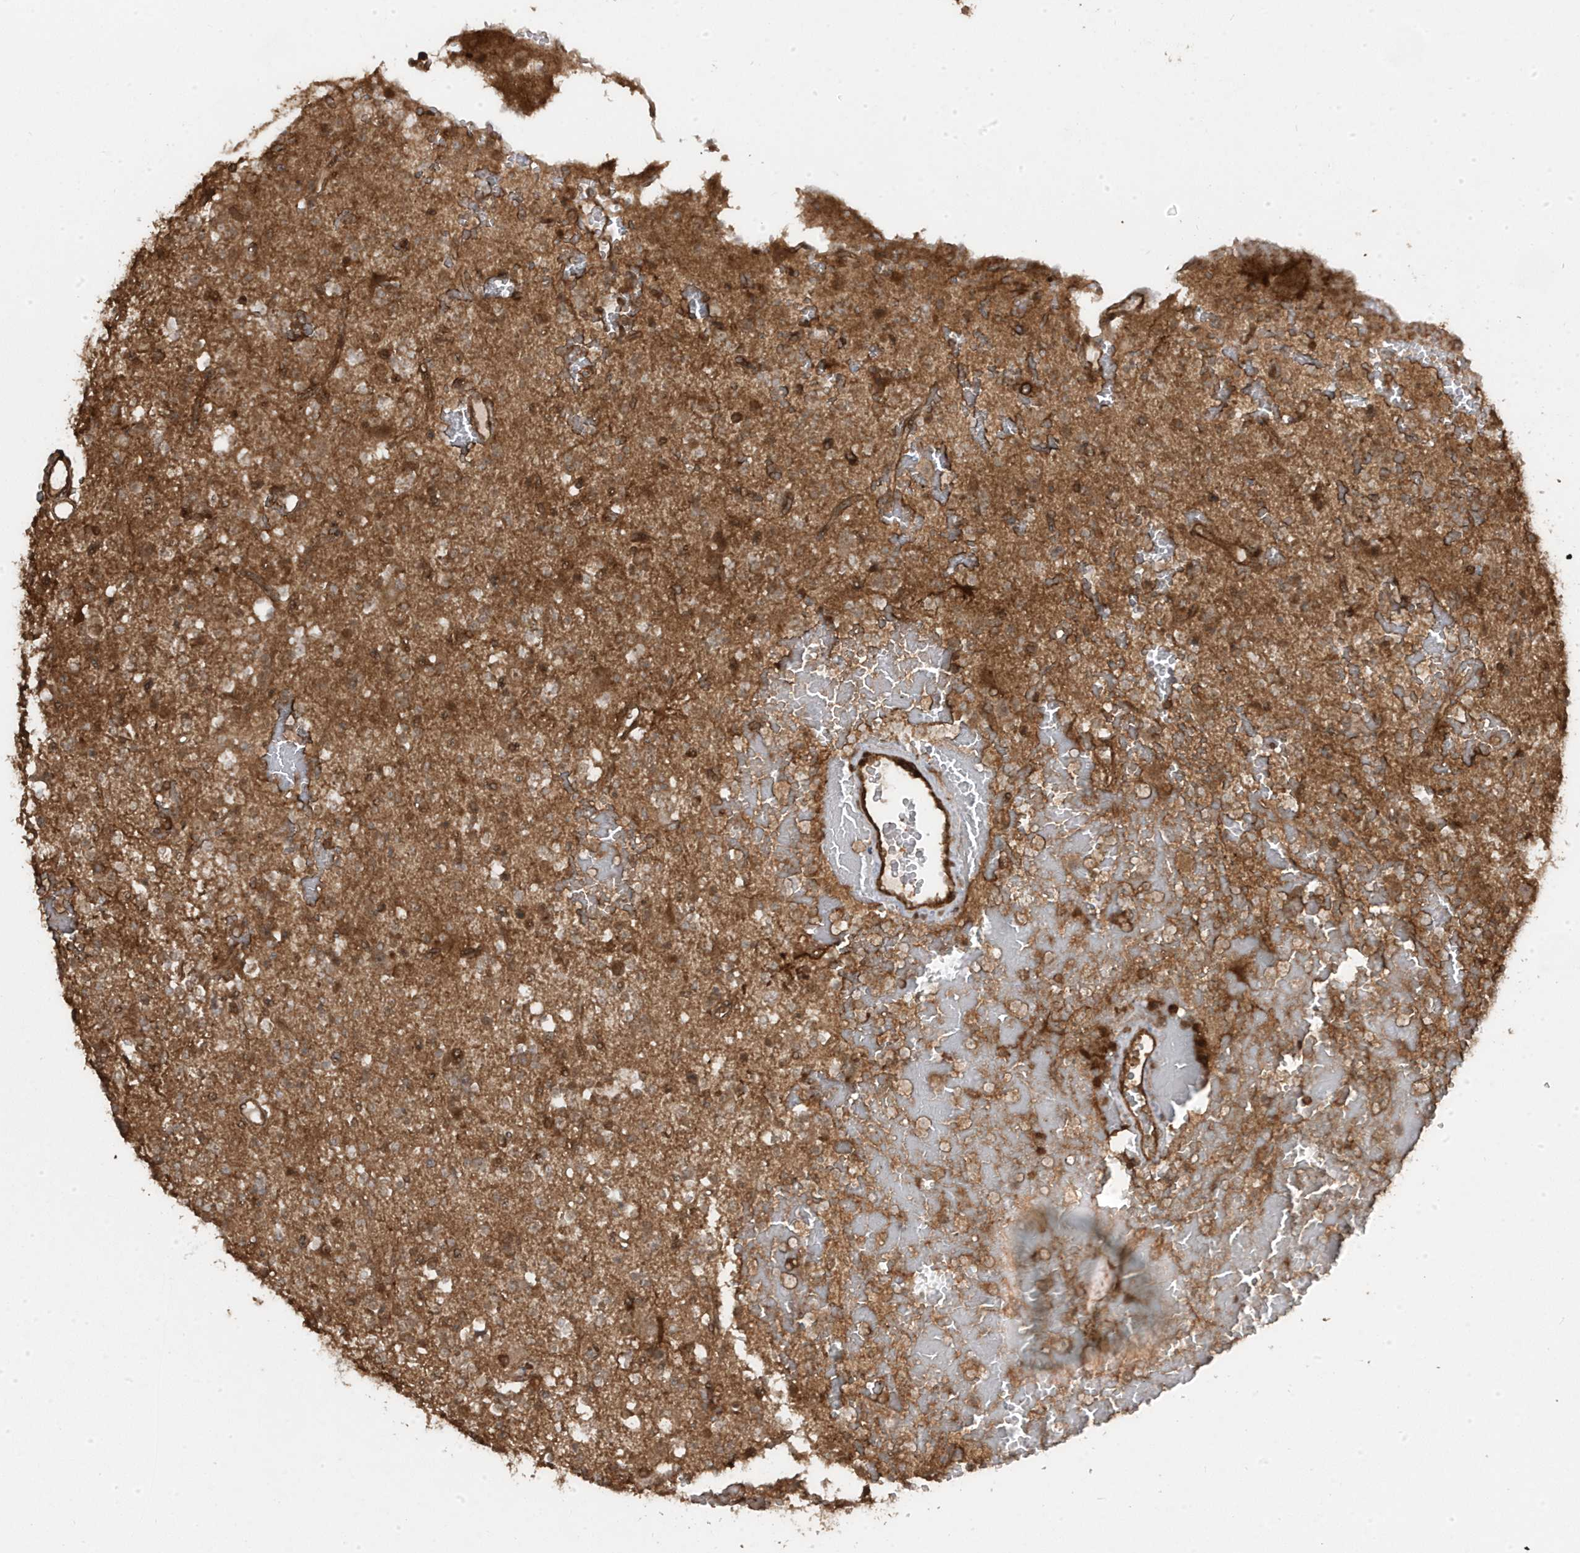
{"staining": {"intensity": "moderate", "quantity": ">75%", "location": "cytoplasmic/membranous"}, "tissue": "glioma", "cell_type": "Tumor cells", "image_type": "cancer", "snomed": [{"axis": "morphology", "description": "Glioma, malignant, High grade"}, {"axis": "topography", "description": "Brain"}], "caption": "Malignant glioma (high-grade) stained for a protein (brown) exhibits moderate cytoplasmic/membranous positive expression in about >75% of tumor cells.", "gene": "ASAP1", "patient": {"sex": "male", "age": 47}}